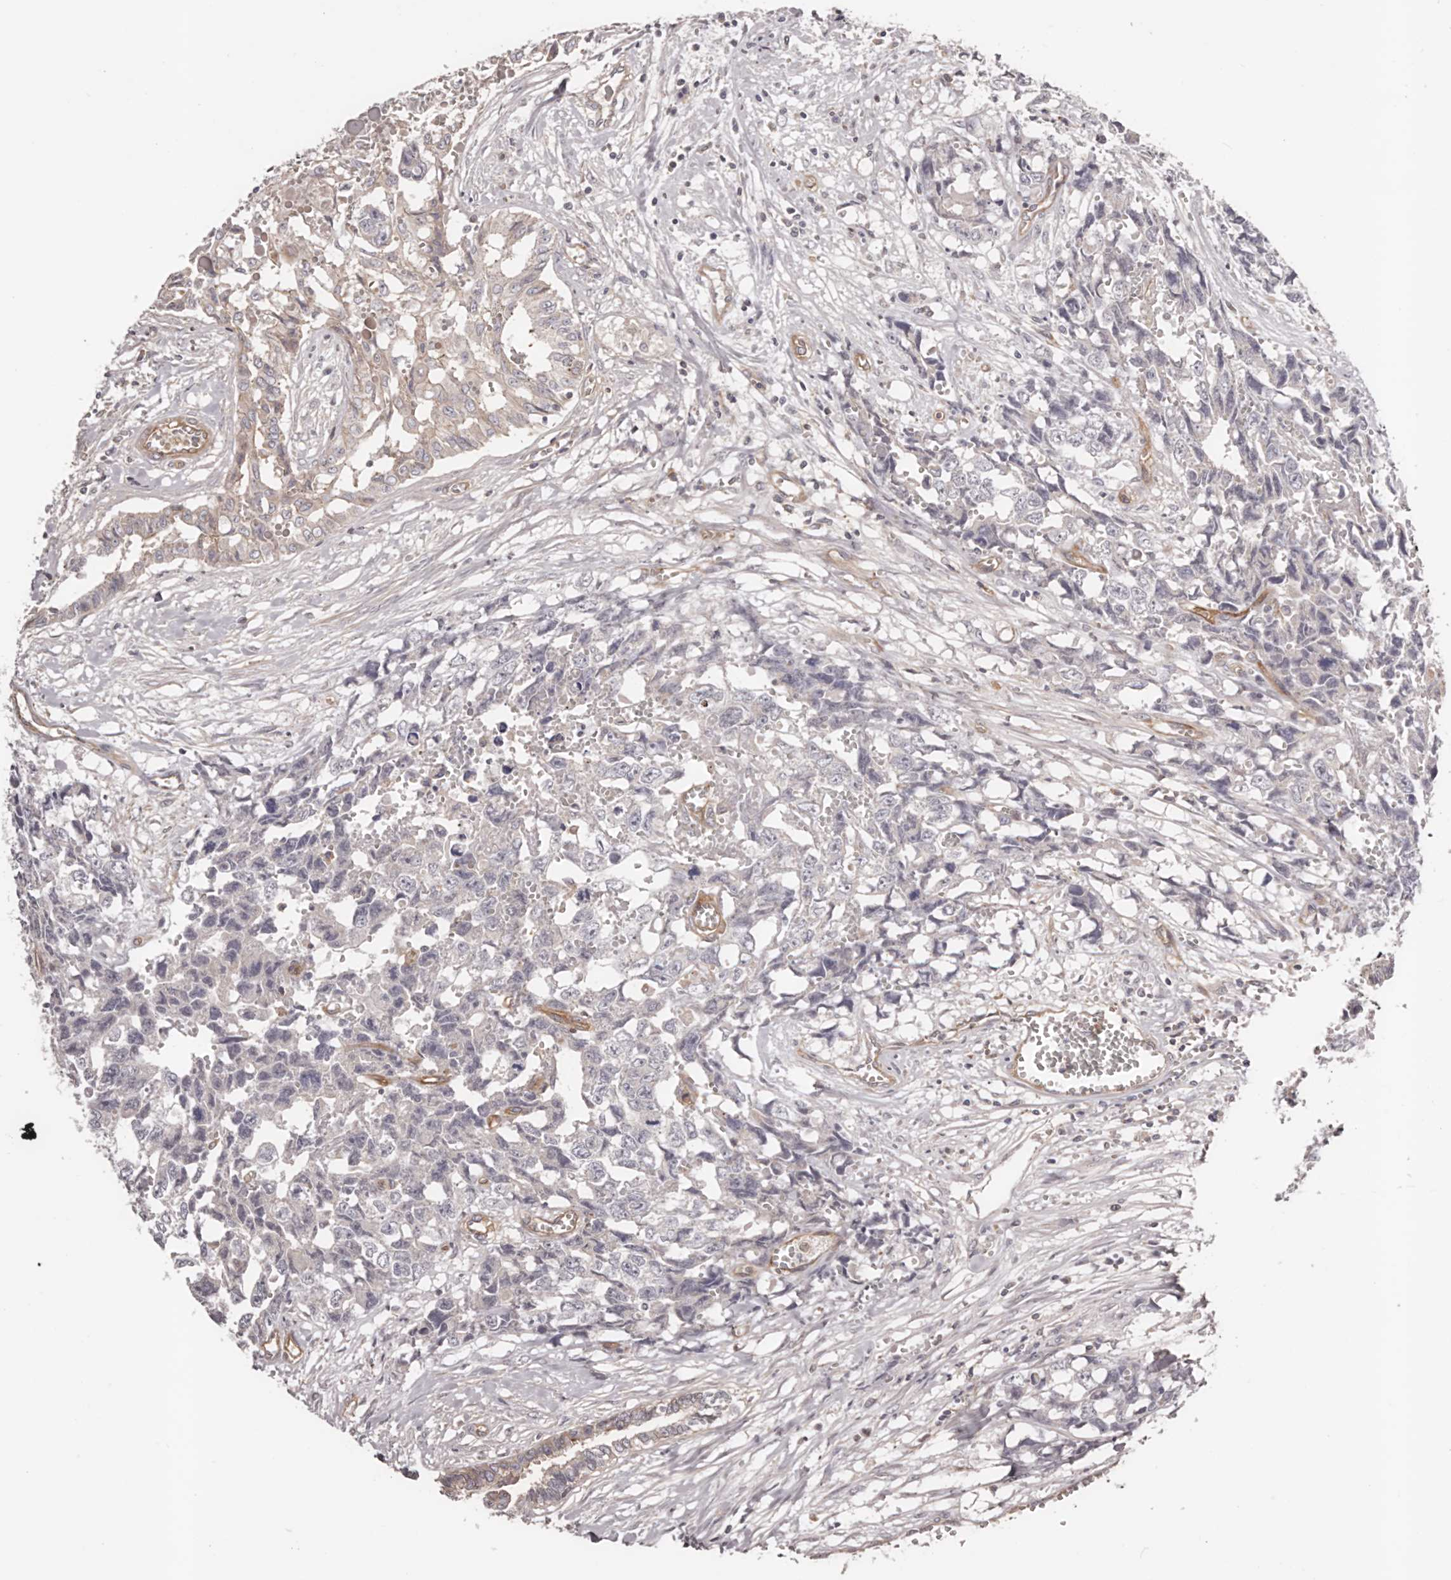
{"staining": {"intensity": "negative", "quantity": "none", "location": "none"}, "tissue": "testis cancer", "cell_type": "Tumor cells", "image_type": "cancer", "snomed": [{"axis": "morphology", "description": "Carcinoma, Embryonal, NOS"}, {"axis": "topography", "description": "Testis"}], "caption": "Testis cancer was stained to show a protein in brown. There is no significant expression in tumor cells.", "gene": "DMRT2", "patient": {"sex": "male", "age": 31}}